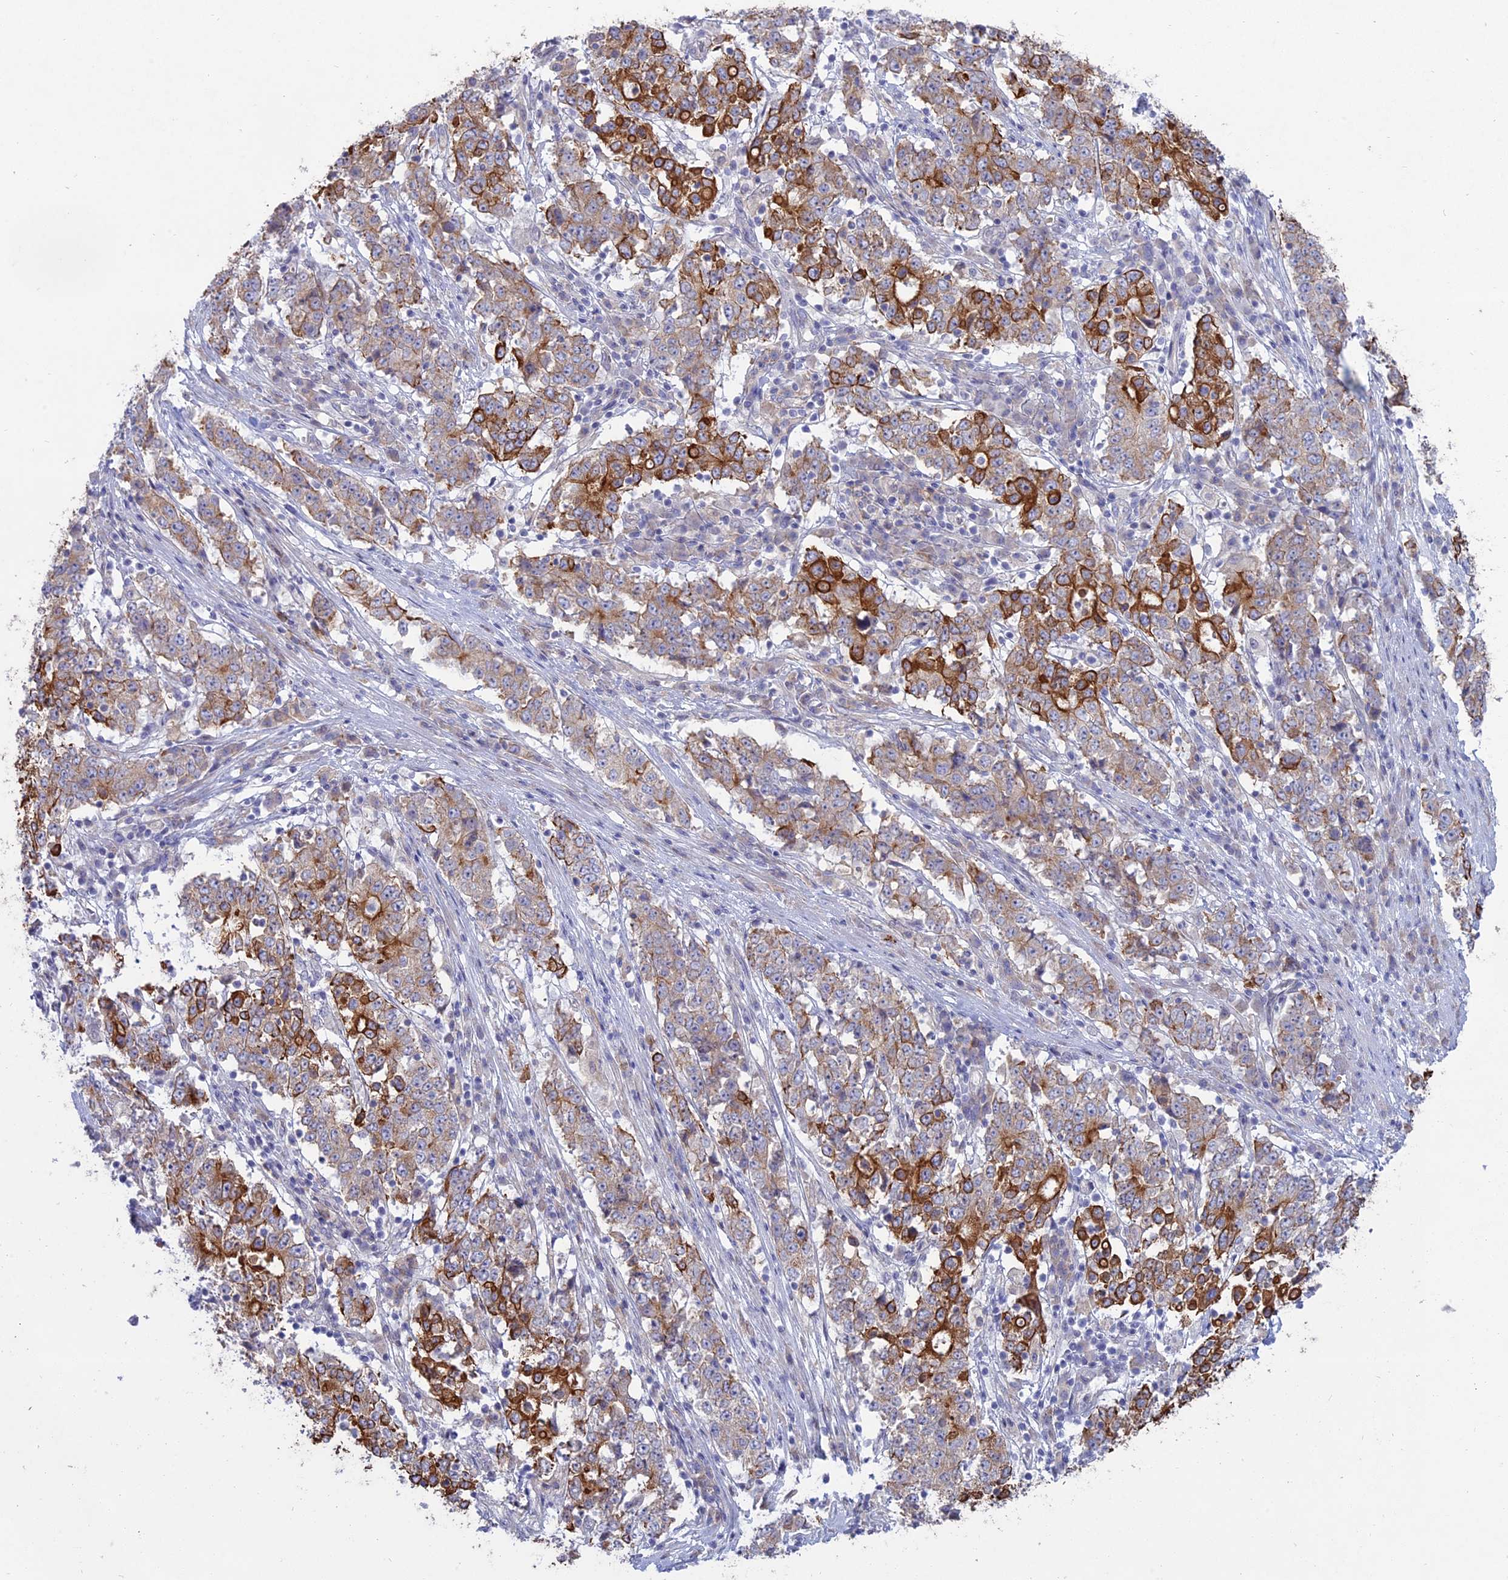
{"staining": {"intensity": "strong", "quantity": "25%-75%", "location": "cytoplasmic/membranous"}, "tissue": "stomach cancer", "cell_type": "Tumor cells", "image_type": "cancer", "snomed": [{"axis": "morphology", "description": "Adenocarcinoma, NOS"}, {"axis": "topography", "description": "Stomach"}], "caption": "Adenocarcinoma (stomach) tissue reveals strong cytoplasmic/membranous staining in about 25%-75% of tumor cells", "gene": "MYO5B", "patient": {"sex": "male", "age": 59}}